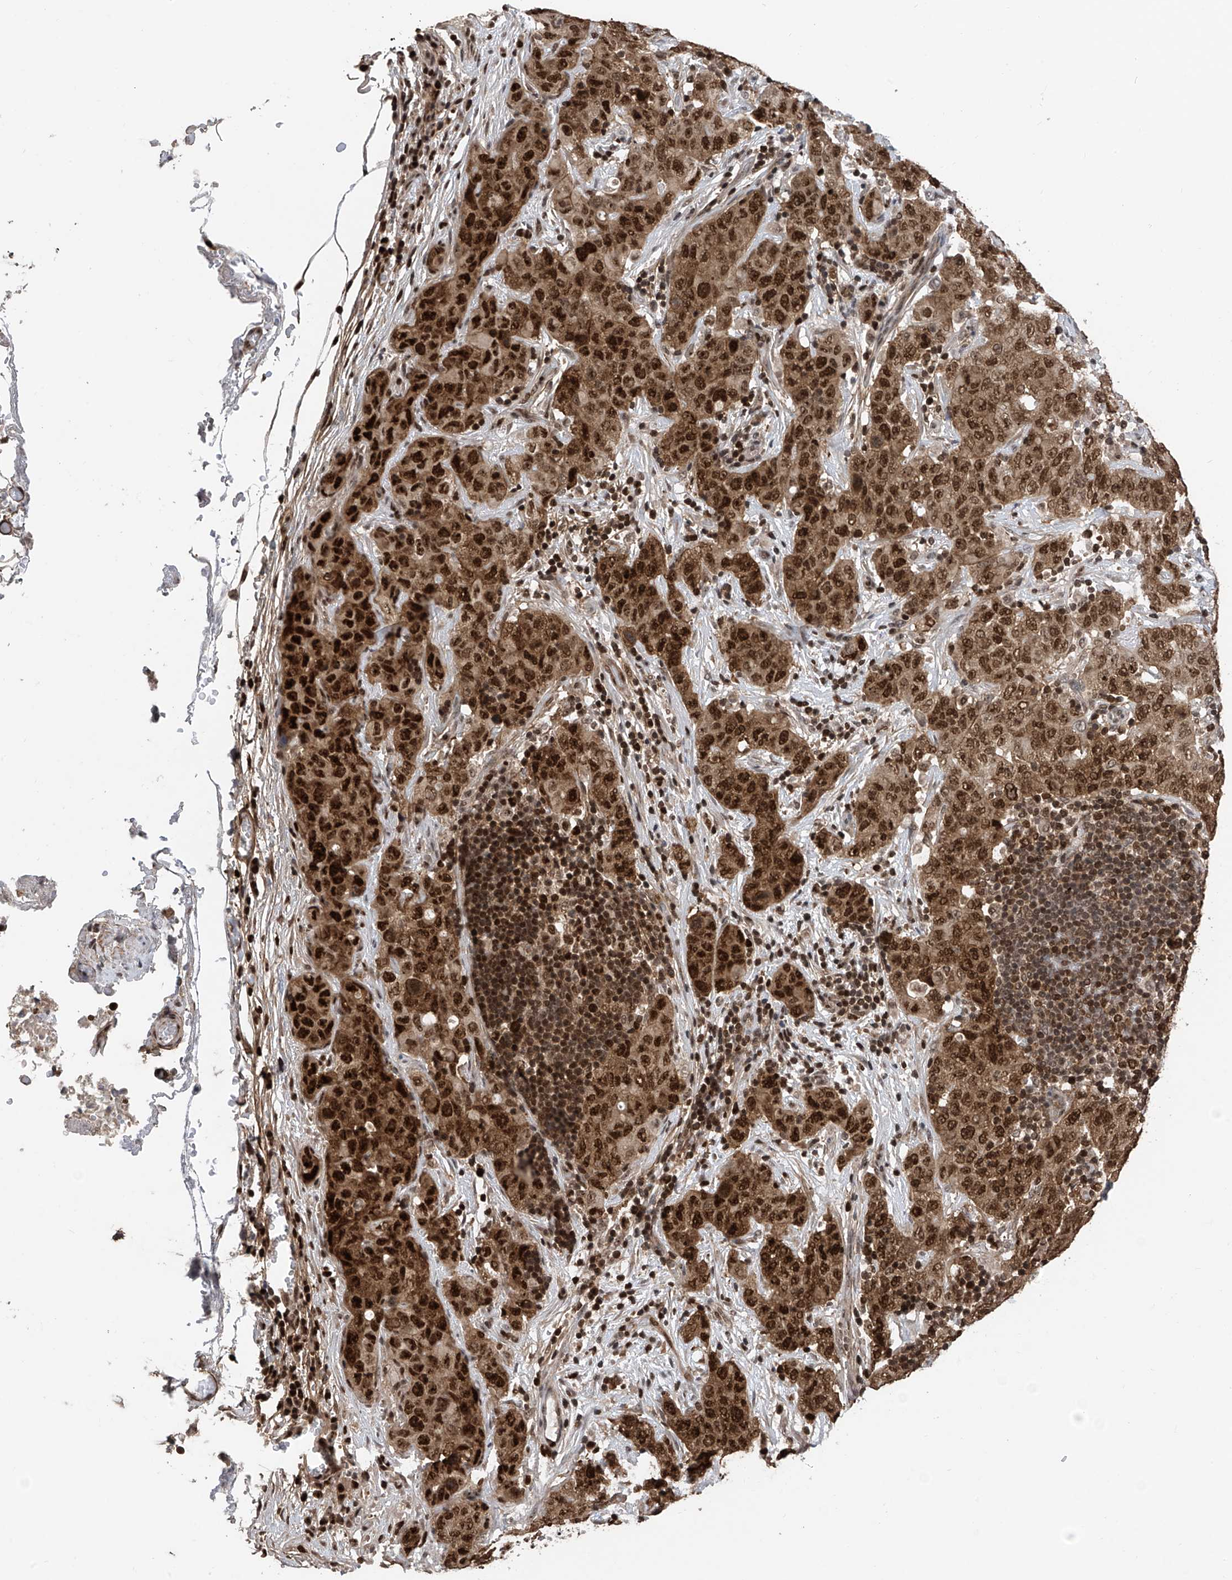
{"staining": {"intensity": "strong", "quantity": ">75%", "location": "cytoplasmic/membranous,nuclear"}, "tissue": "stomach cancer", "cell_type": "Tumor cells", "image_type": "cancer", "snomed": [{"axis": "morphology", "description": "Normal tissue, NOS"}, {"axis": "morphology", "description": "Adenocarcinoma, NOS"}, {"axis": "topography", "description": "Lymph node"}, {"axis": "topography", "description": "Stomach"}], "caption": "Brown immunohistochemical staining in human adenocarcinoma (stomach) exhibits strong cytoplasmic/membranous and nuclear staining in about >75% of tumor cells. (DAB = brown stain, brightfield microscopy at high magnification).", "gene": "DNAJC9", "patient": {"sex": "male", "age": 48}}